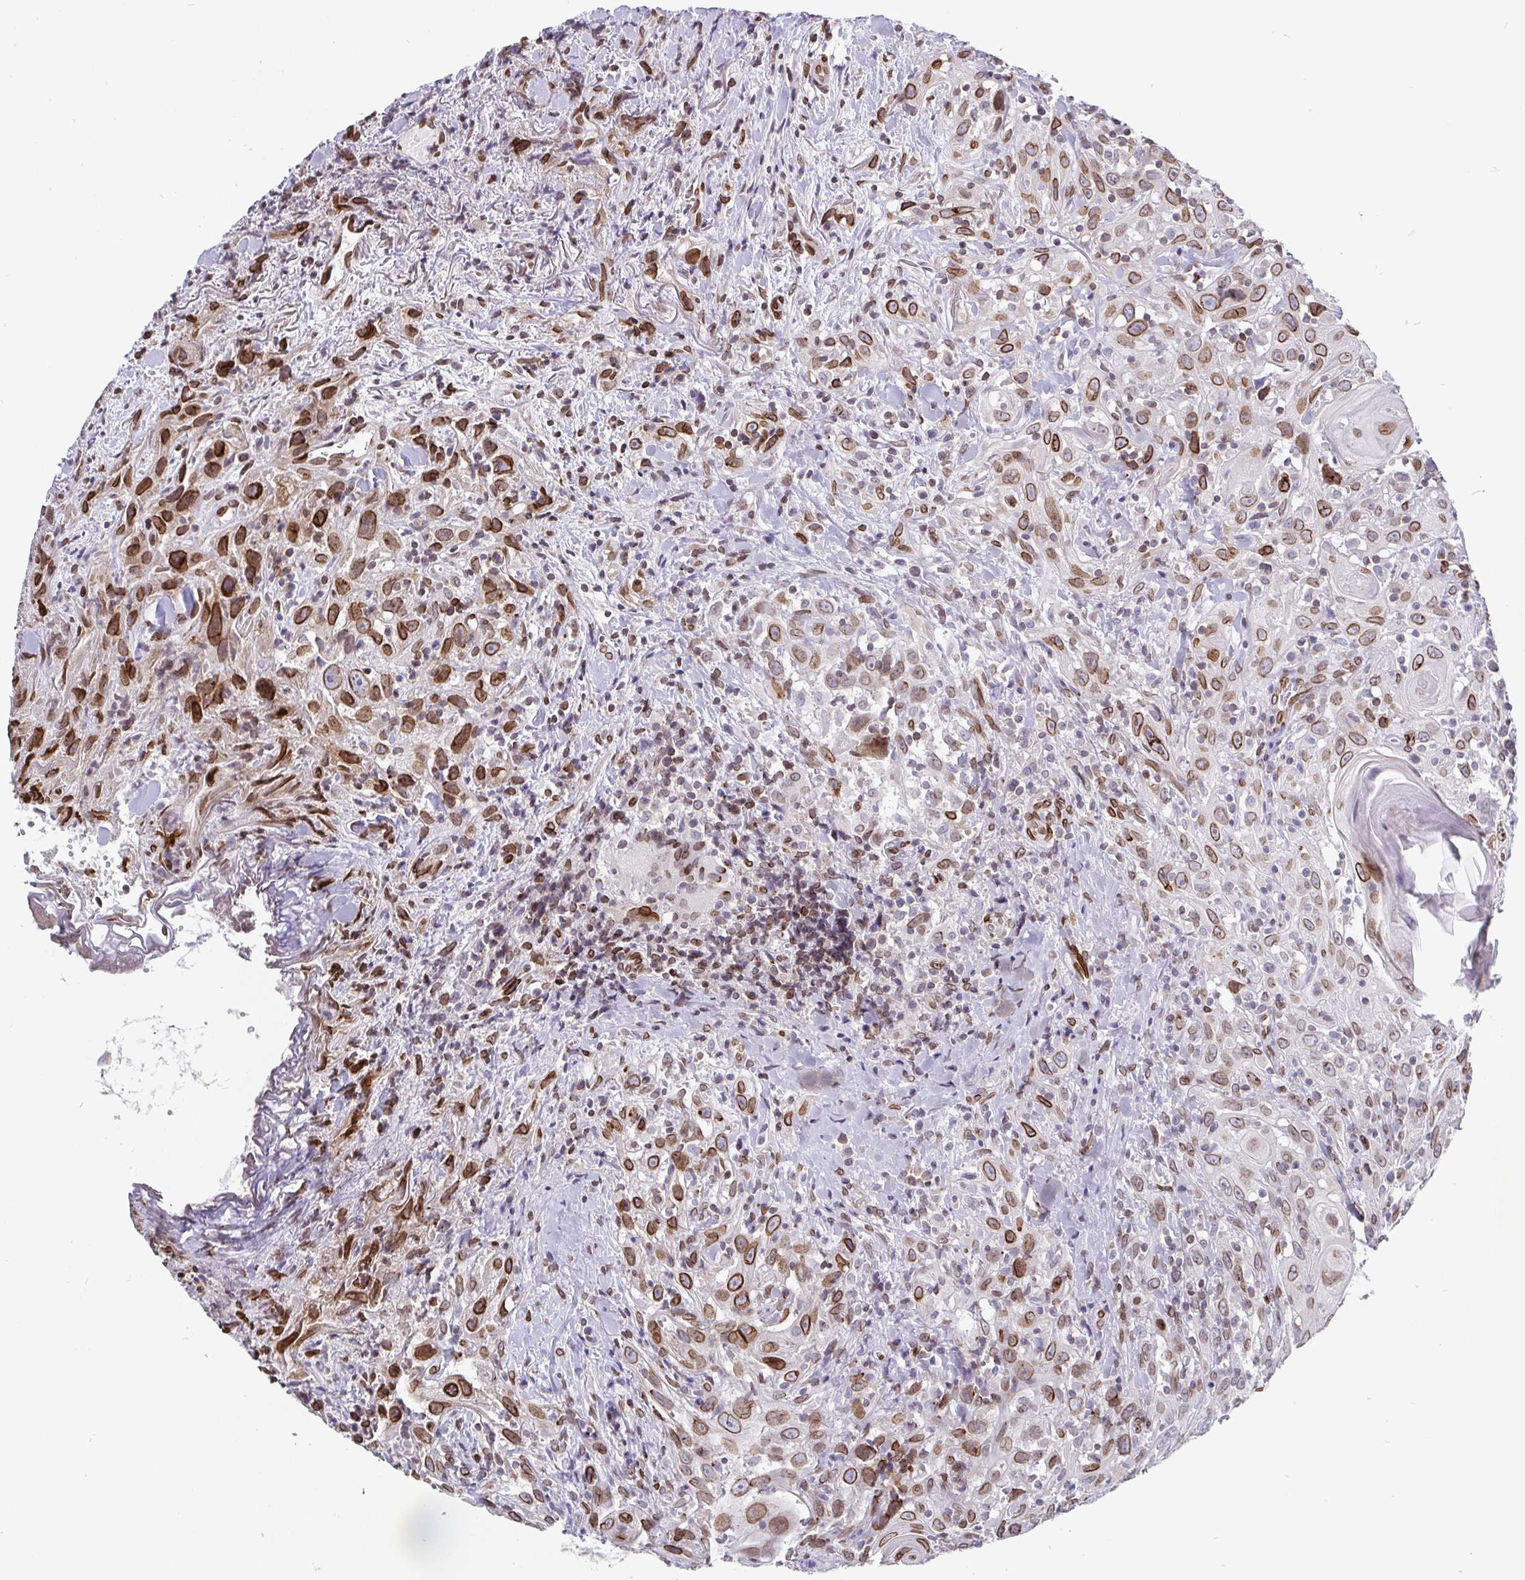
{"staining": {"intensity": "strong", "quantity": "25%-75%", "location": "cytoplasmic/membranous,nuclear"}, "tissue": "head and neck cancer", "cell_type": "Tumor cells", "image_type": "cancer", "snomed": [{"axis": "morphology", "description": "Squamous cell carcinoma, NOS"}, {"axis": "topography", "description": "Head-Neck"}], "caption": "A high amount of strong cytoplasmic/membranous and nuclear staining is appreciated in about 25%-75% of tumor cells in head and neck squamous cell carcinoma tissue. The protein of interest is shown in brown color, while the nuclei are stained blue.", "gene": "EMD", "patient": {"sex": "female", "age": 95}}